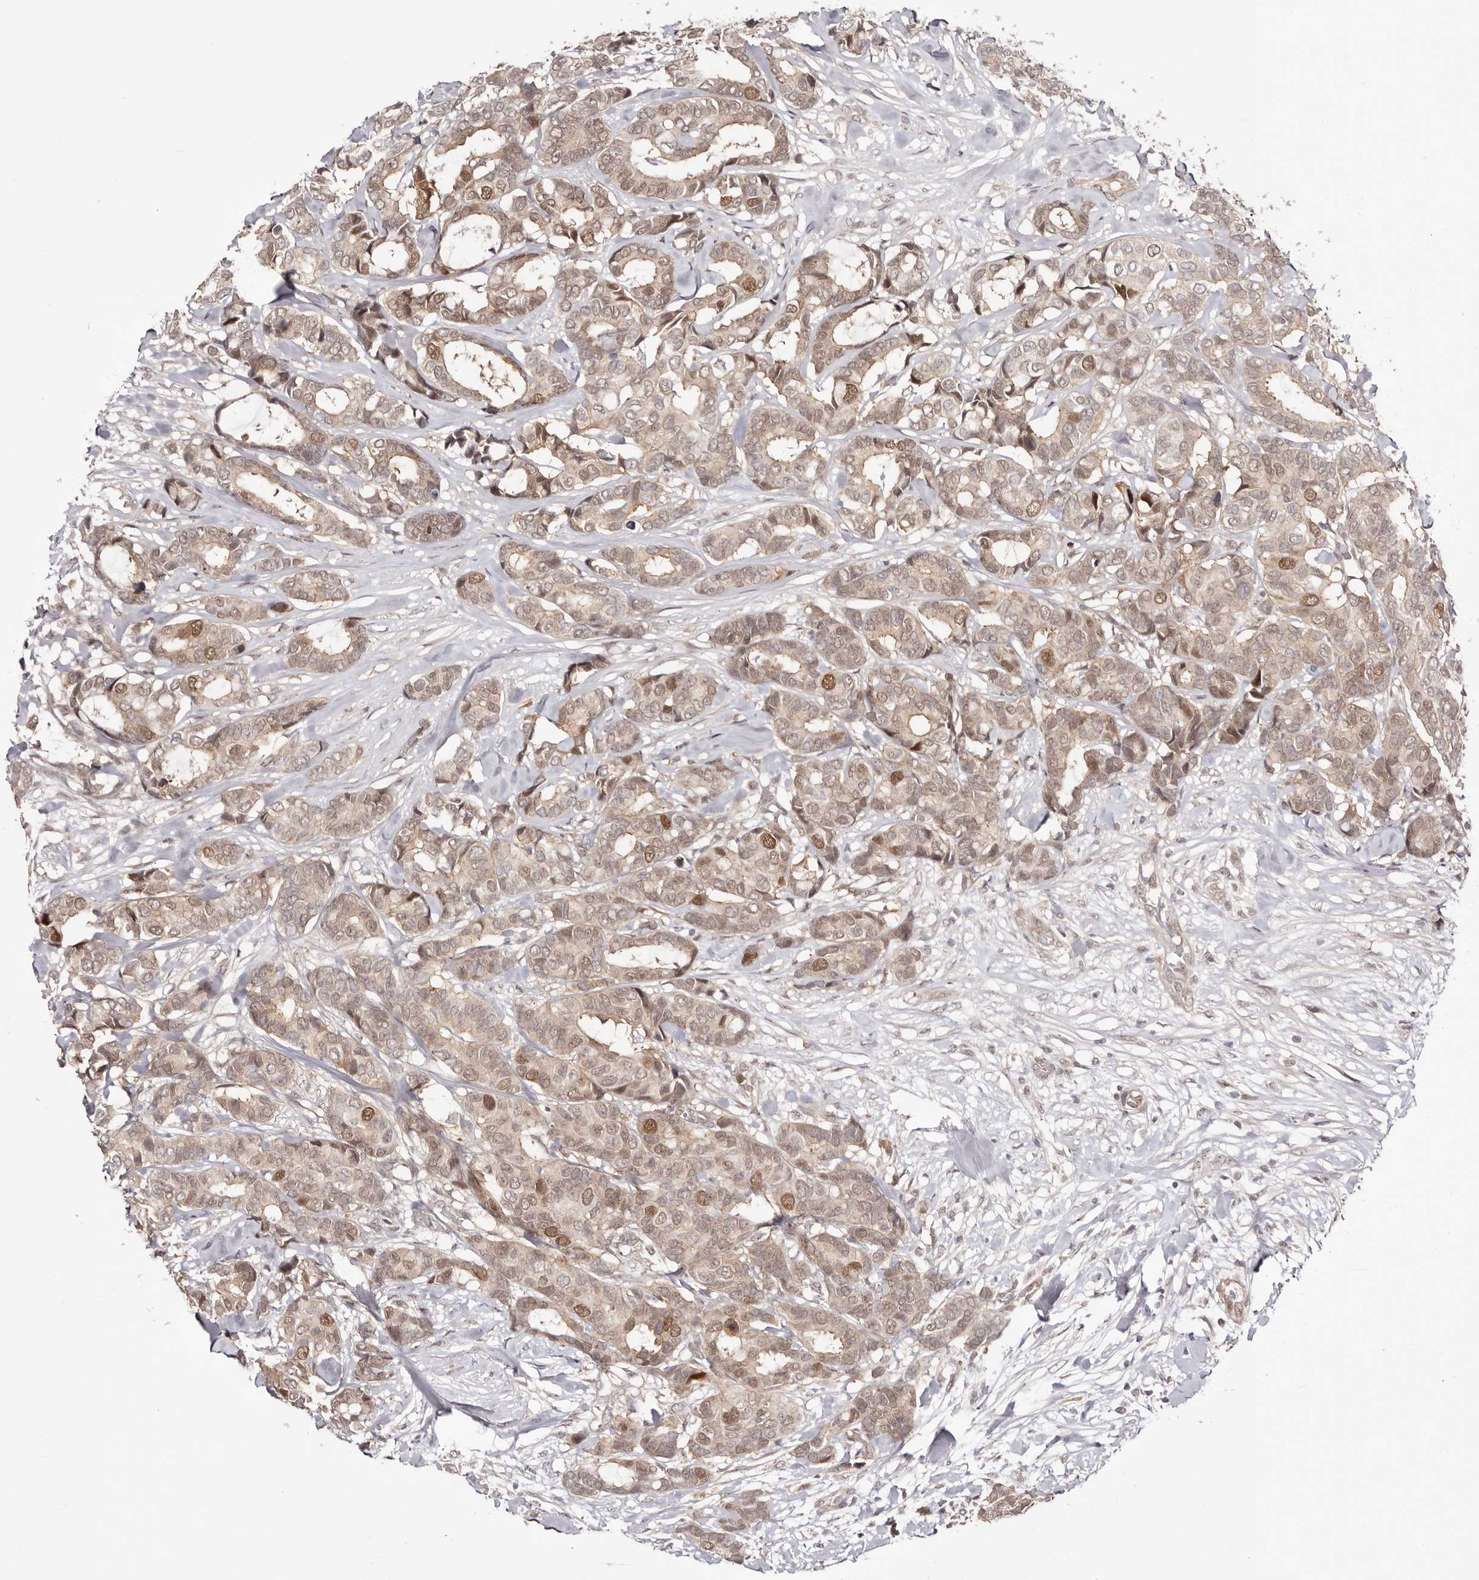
{"staining": {"intensity": "moderate", "quantity": ">75%", "location": "cytoplasmic/membranous,nuclear"}, "tissue": "breast cancer", "cell_type": "Tumor cells", "image_type": "cancer", "snomed": [{"axis": "morphology", "description": "Duct carcinoma"}, {"axis": "topography", "description": "Breast"}], "caption": "Protein staining by IHC displays moderate cytoplasmic/membranous and nuclear positivity in approximately >75% of tumor cells in breast invasive ductal carcinoma.", "gene": "EGR3", "patient": {"sex": "female", "age": 87}}